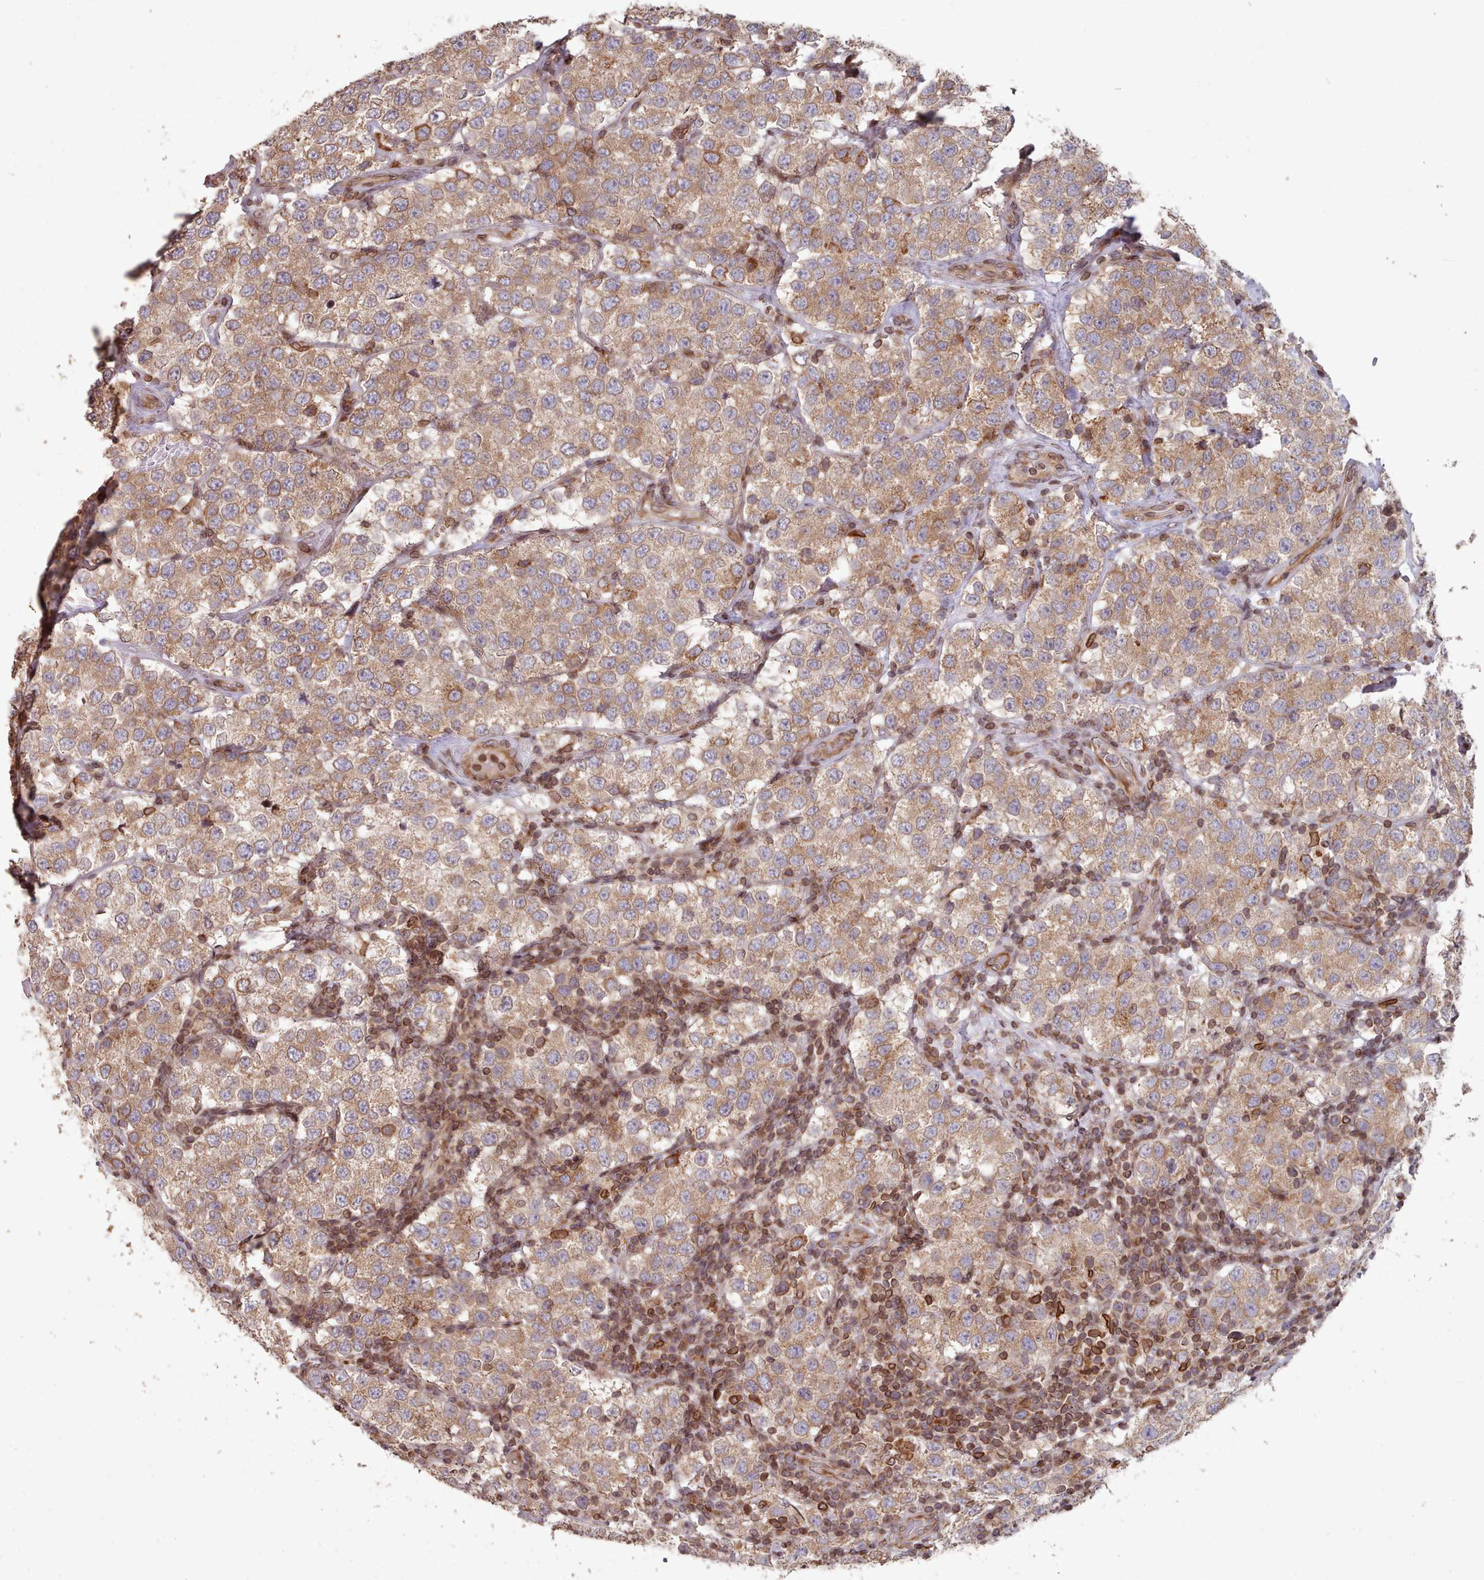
{"staining": {"intensity": "moderate", "quantity": ">75%", "location": "cytoplasmic/membranous"}, "tissue": "testis cancer", "cell_type": "Tumor cells", "image_type": "cancer", "snomed": [{"axis": "morphology", "description": "Seminoma, NOS"}, {"axis": "topography", "description": "Testis"}], "caption": "This image reveals immunohistochemistry staining of human seminoma (testis), with medium moderate cytoplasmic/membranous positivity in approximately >75% of tumor cells.", "gene": "TOR1AIP1", "patient": {"sex": "male", "age": 34}}